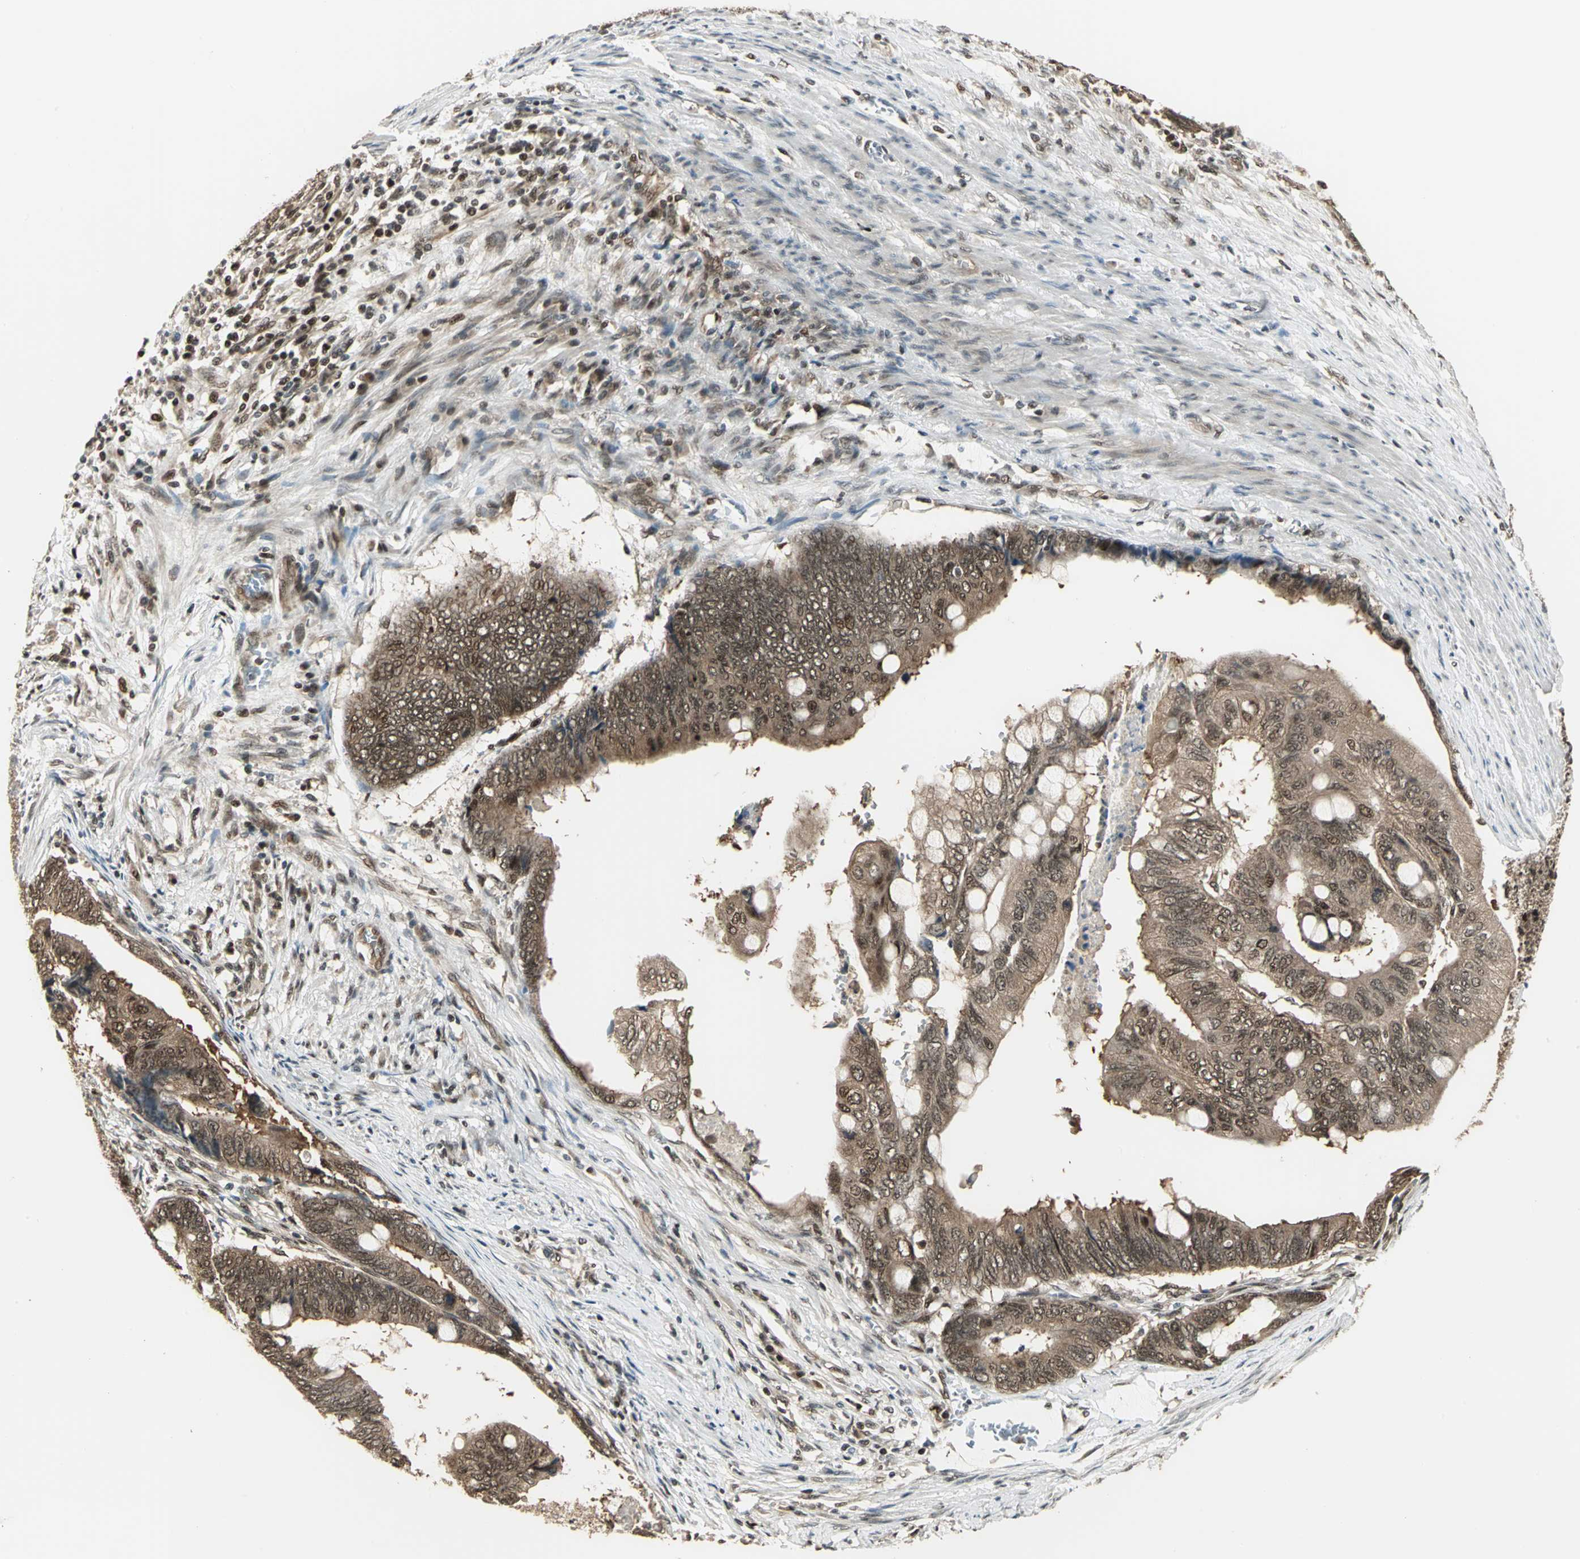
{"staining": {"intensity": "moderate", "quantity": ">75%", "location": "cytoplasmic/membranous,nuclear"}, "tissue": "colorectal cancer", "cell_type": "Tumor cells", "image_type": "cancer", "snomed": [{"axis": "morphology", "description": "Normal tissue, NOS"}, {"axis": "morphology", "description": "Adenocarcinoma, NOS"}, {"axis": "topography", "description": "Rectum"}, {"axis": "topography", "description": "Peripheral nerve tissue"}], "caption": "Colorectal cancer (adenocarcinoma) stained with DAB IHC demonstrates medium levels of moderate cytoplasmic/membranous and nuclear staining in about >75% of tumor cells.", "gene": "PSMC3", "patient": {"sex": "male", "age": 92}}